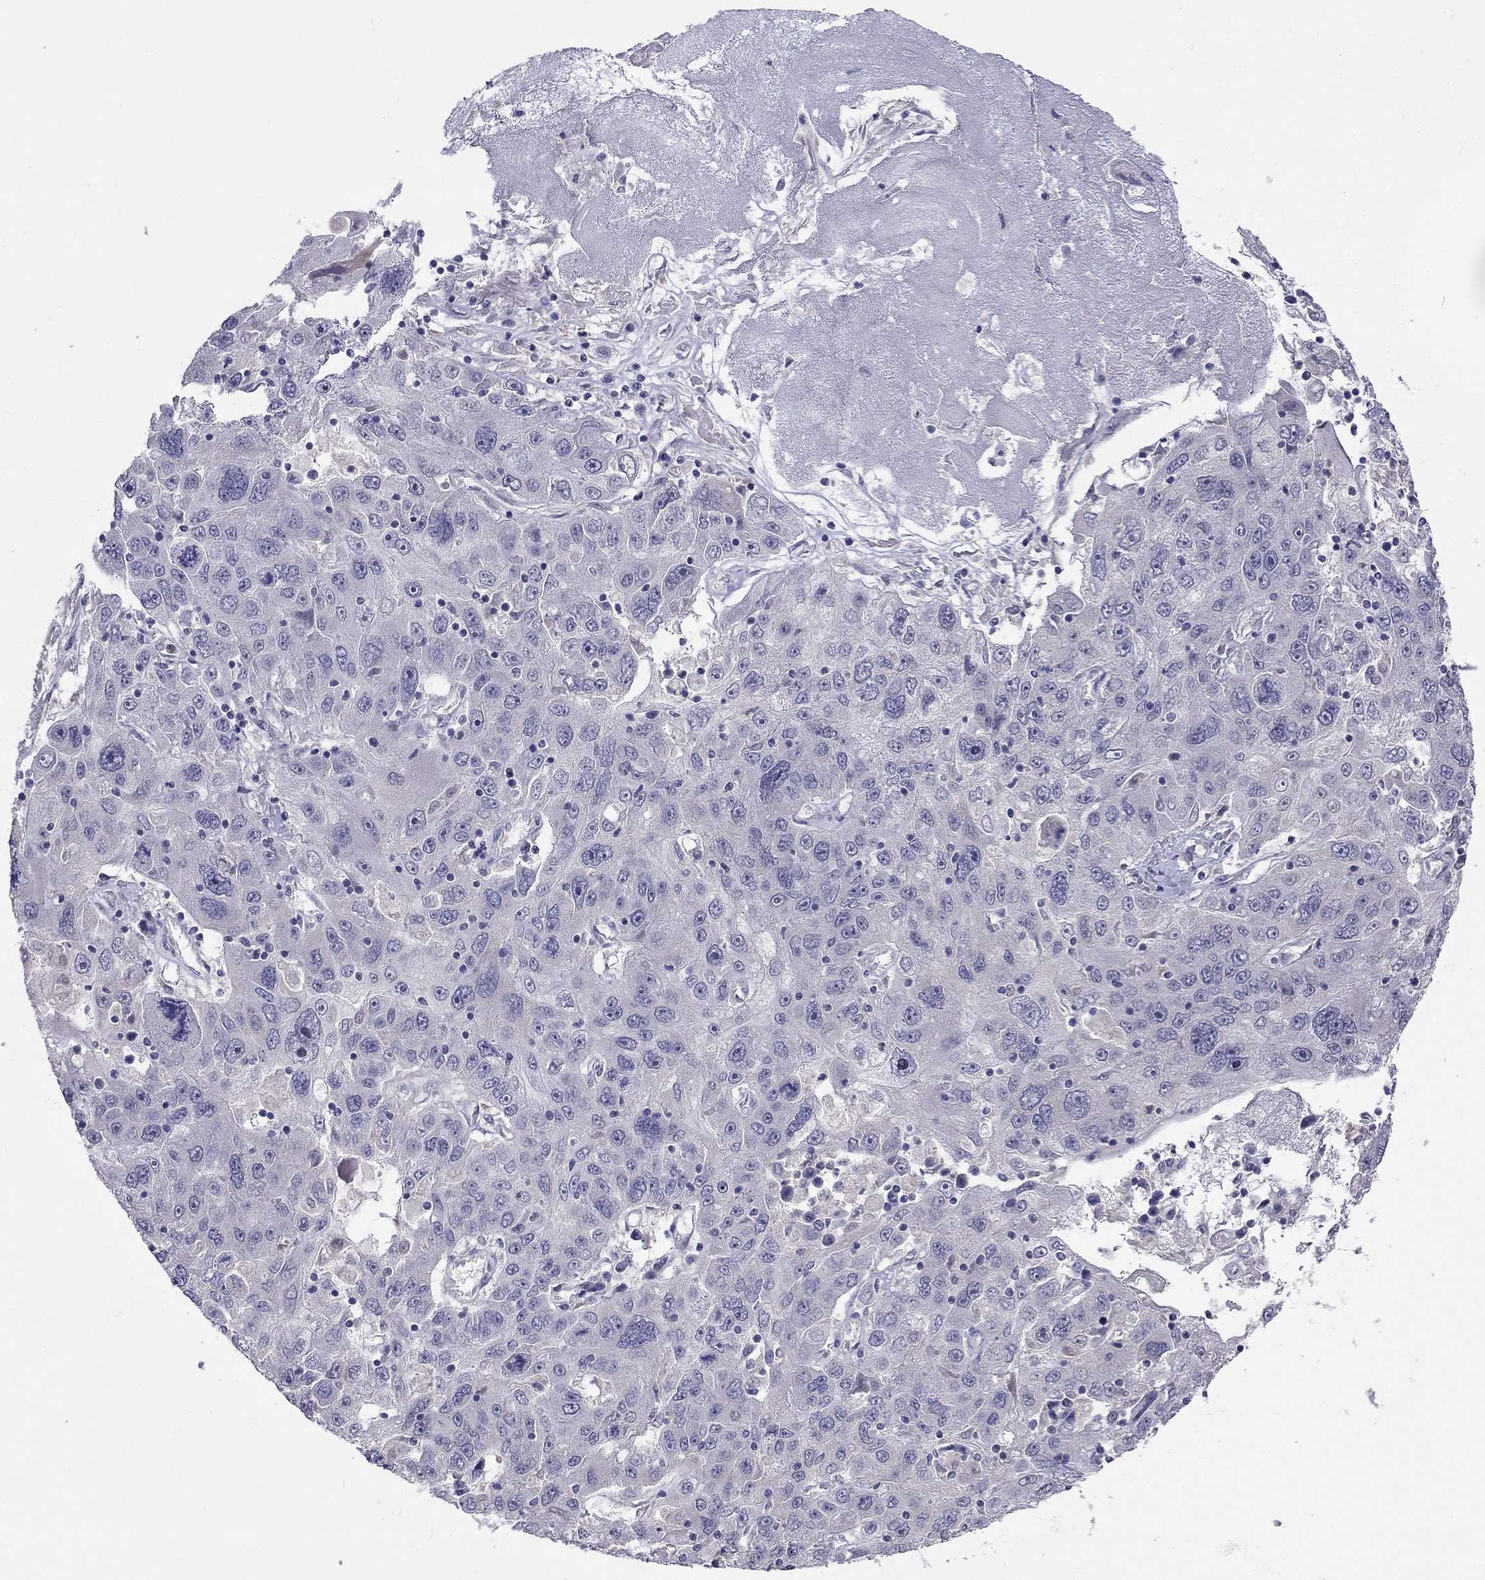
{"staining": {"intensity": "negative", "quantity": "none", "location": "none"}, "tissue": "stomach cancer", "cell_type": "Tumor cells", "image_type": "cancer", "snomed": [{"axis": "morphology", "description": "Adenocarcinoma, NOS"}, {"axis": "topography", "description": "Stomach"}], "caption": "DAB (3,3'-diaminobenzidine) immunohistochemical staining of adenocarcinoma (stomach) reveals no significant staining in tumor cells.", "gene": "LRRC39", "patient": {"sex": "male", "age": 56}}